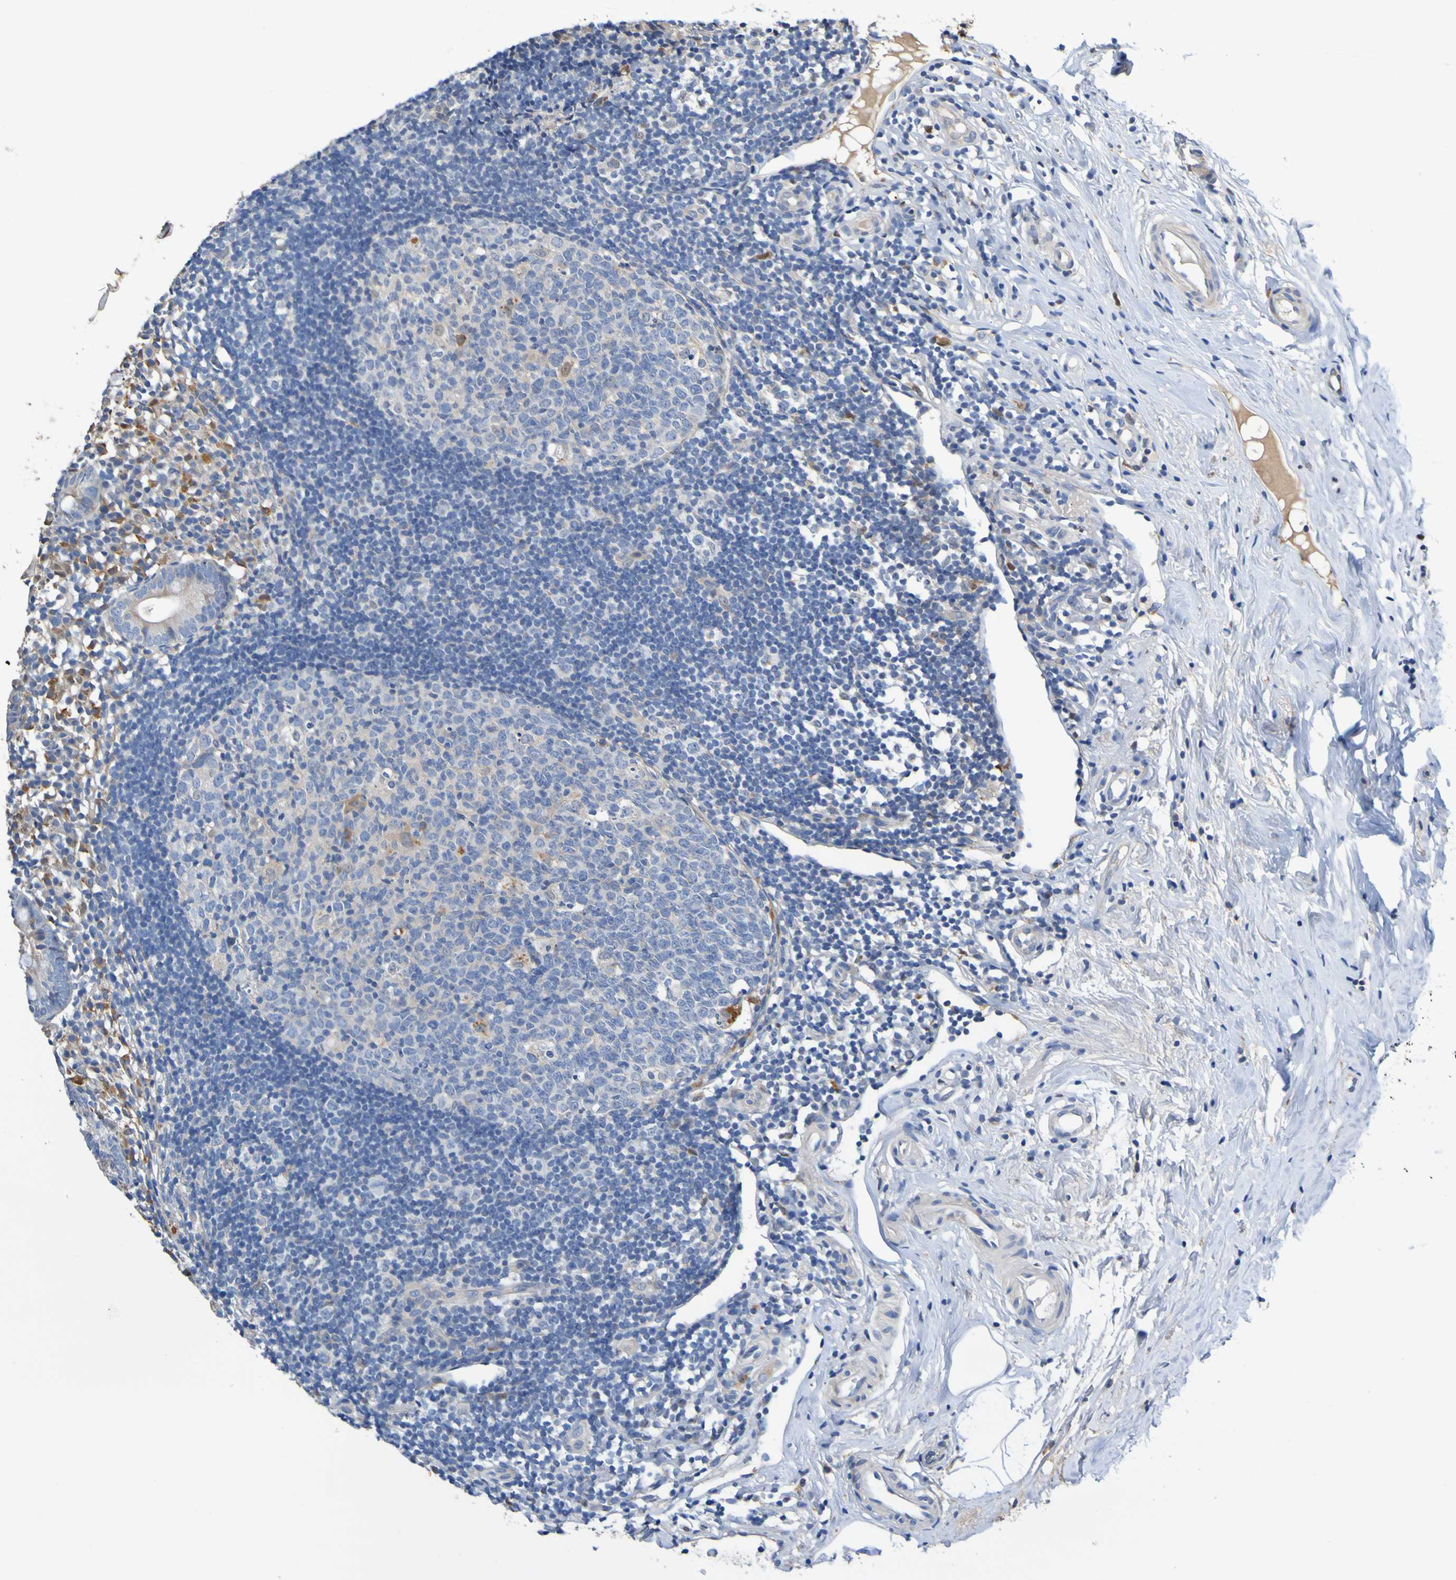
{"staining": {"intensity": "weak", "quantity": ">75%", "location": "cytoplasmic/membranous"}, "tissue": "appendix", "cell_type": "Glandular cells", "image_type": "normal", "snomed": [{"axis": "morphology", "description": "Normal tissue, NOS"}, {"axis": "topography", "description": "Appendix"}], "caption": "Appendix stained for a protein shows weak cytoplasmic/membranous positivity in glandular cells. The staining is performed using DAB brown chromogen to label protein expression. The nuclei are counter-stained blue using hematoxylin.", "gene": "METAP2", "patient": {"sex": "female", "age": 20}}